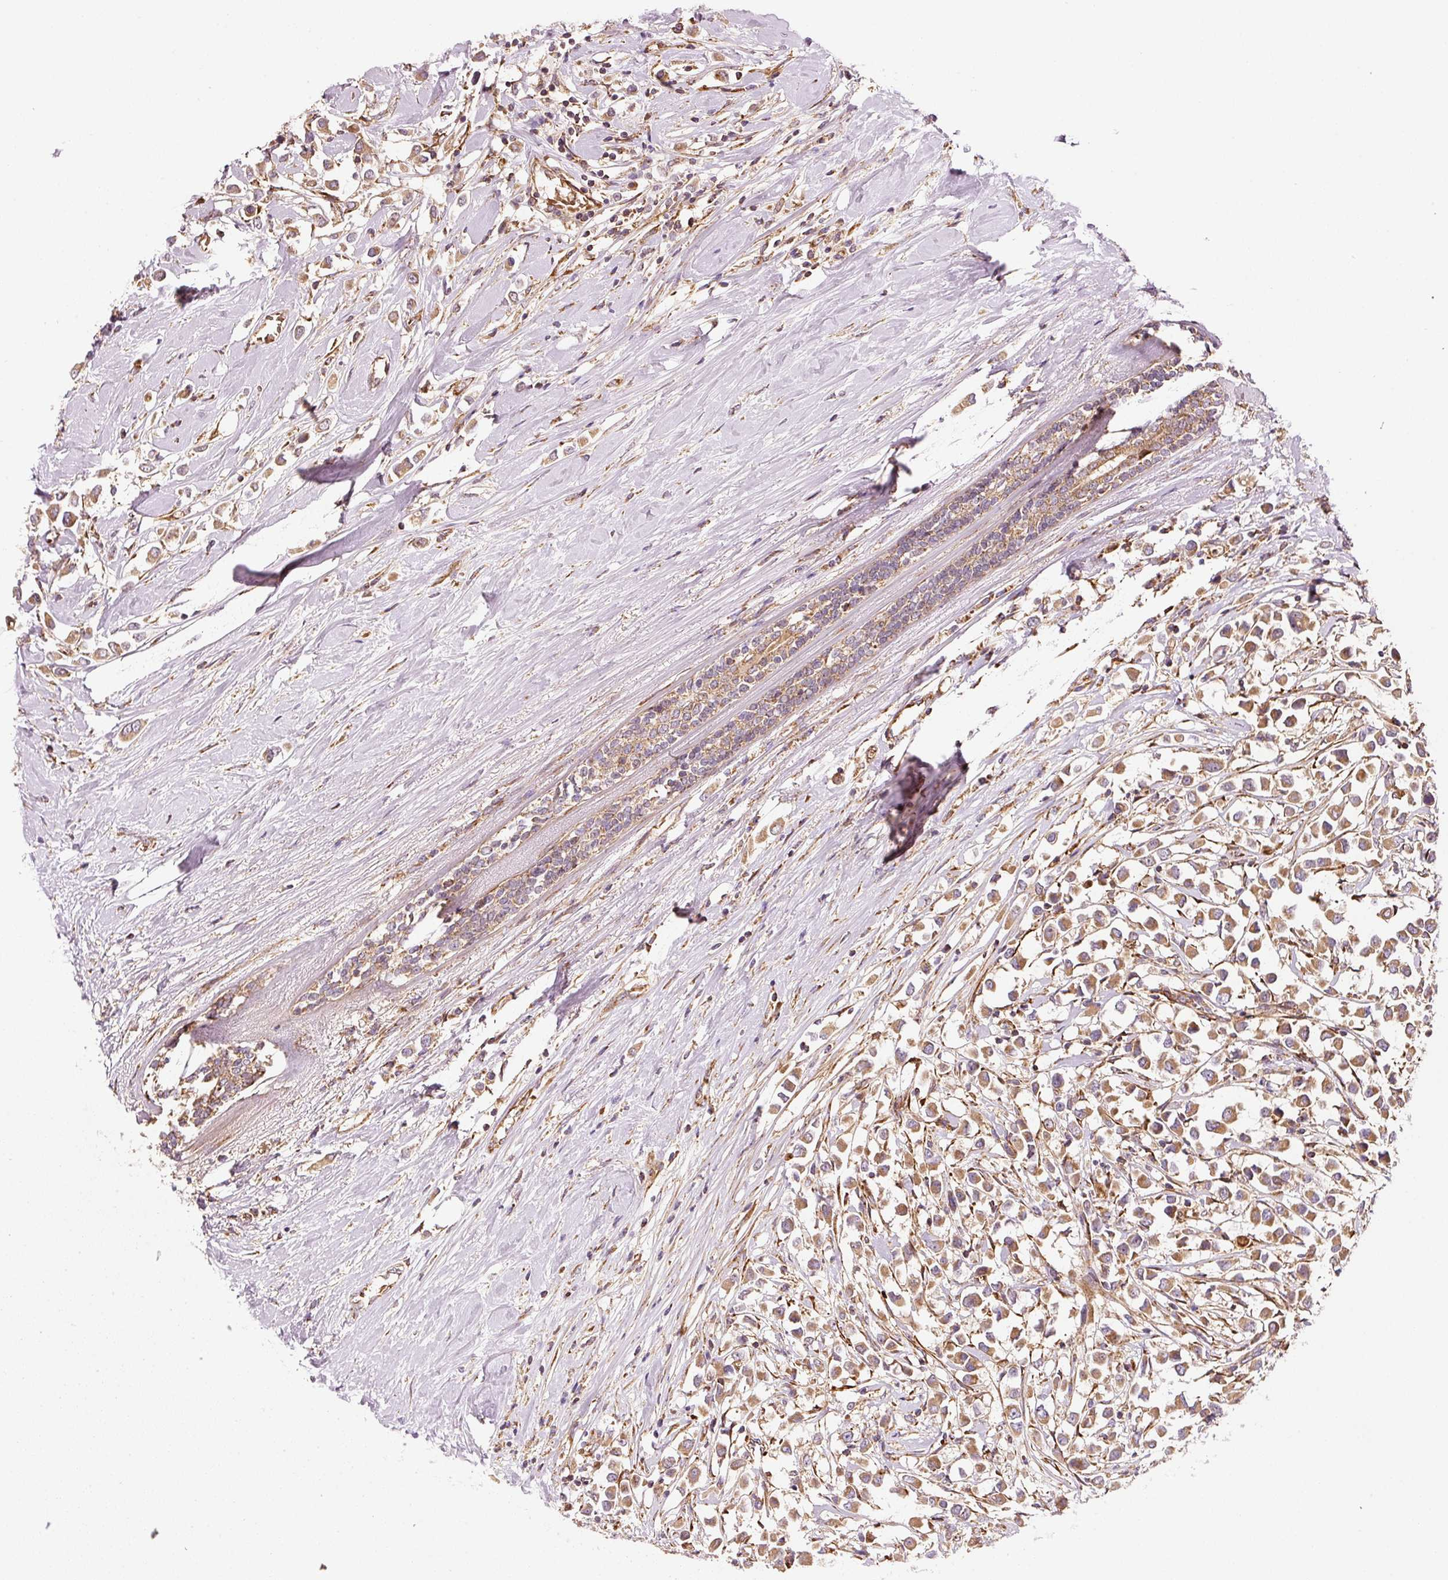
{"staining": {"intensity": "moderate", "quantity": ">75%", "location": "cytoplasmic/membranous"}, "tissue": "breast cancer", "cell_type": "Tumor cells", "image_type": "cancer", "snomed": [{"axis": "morphology", "description": "Duct carcinoma"}, {"axis": "topography", "description": "Breast"}], "caption": "Immunohistochemical staining of breast invasive ductal carcinoma reveals medium levels of moderate cytoplasmic/membranous protein staining in approximately >75% of tumor cells.", "gene": "ISCU", "patient": {"sex": "female", "age": 61}}